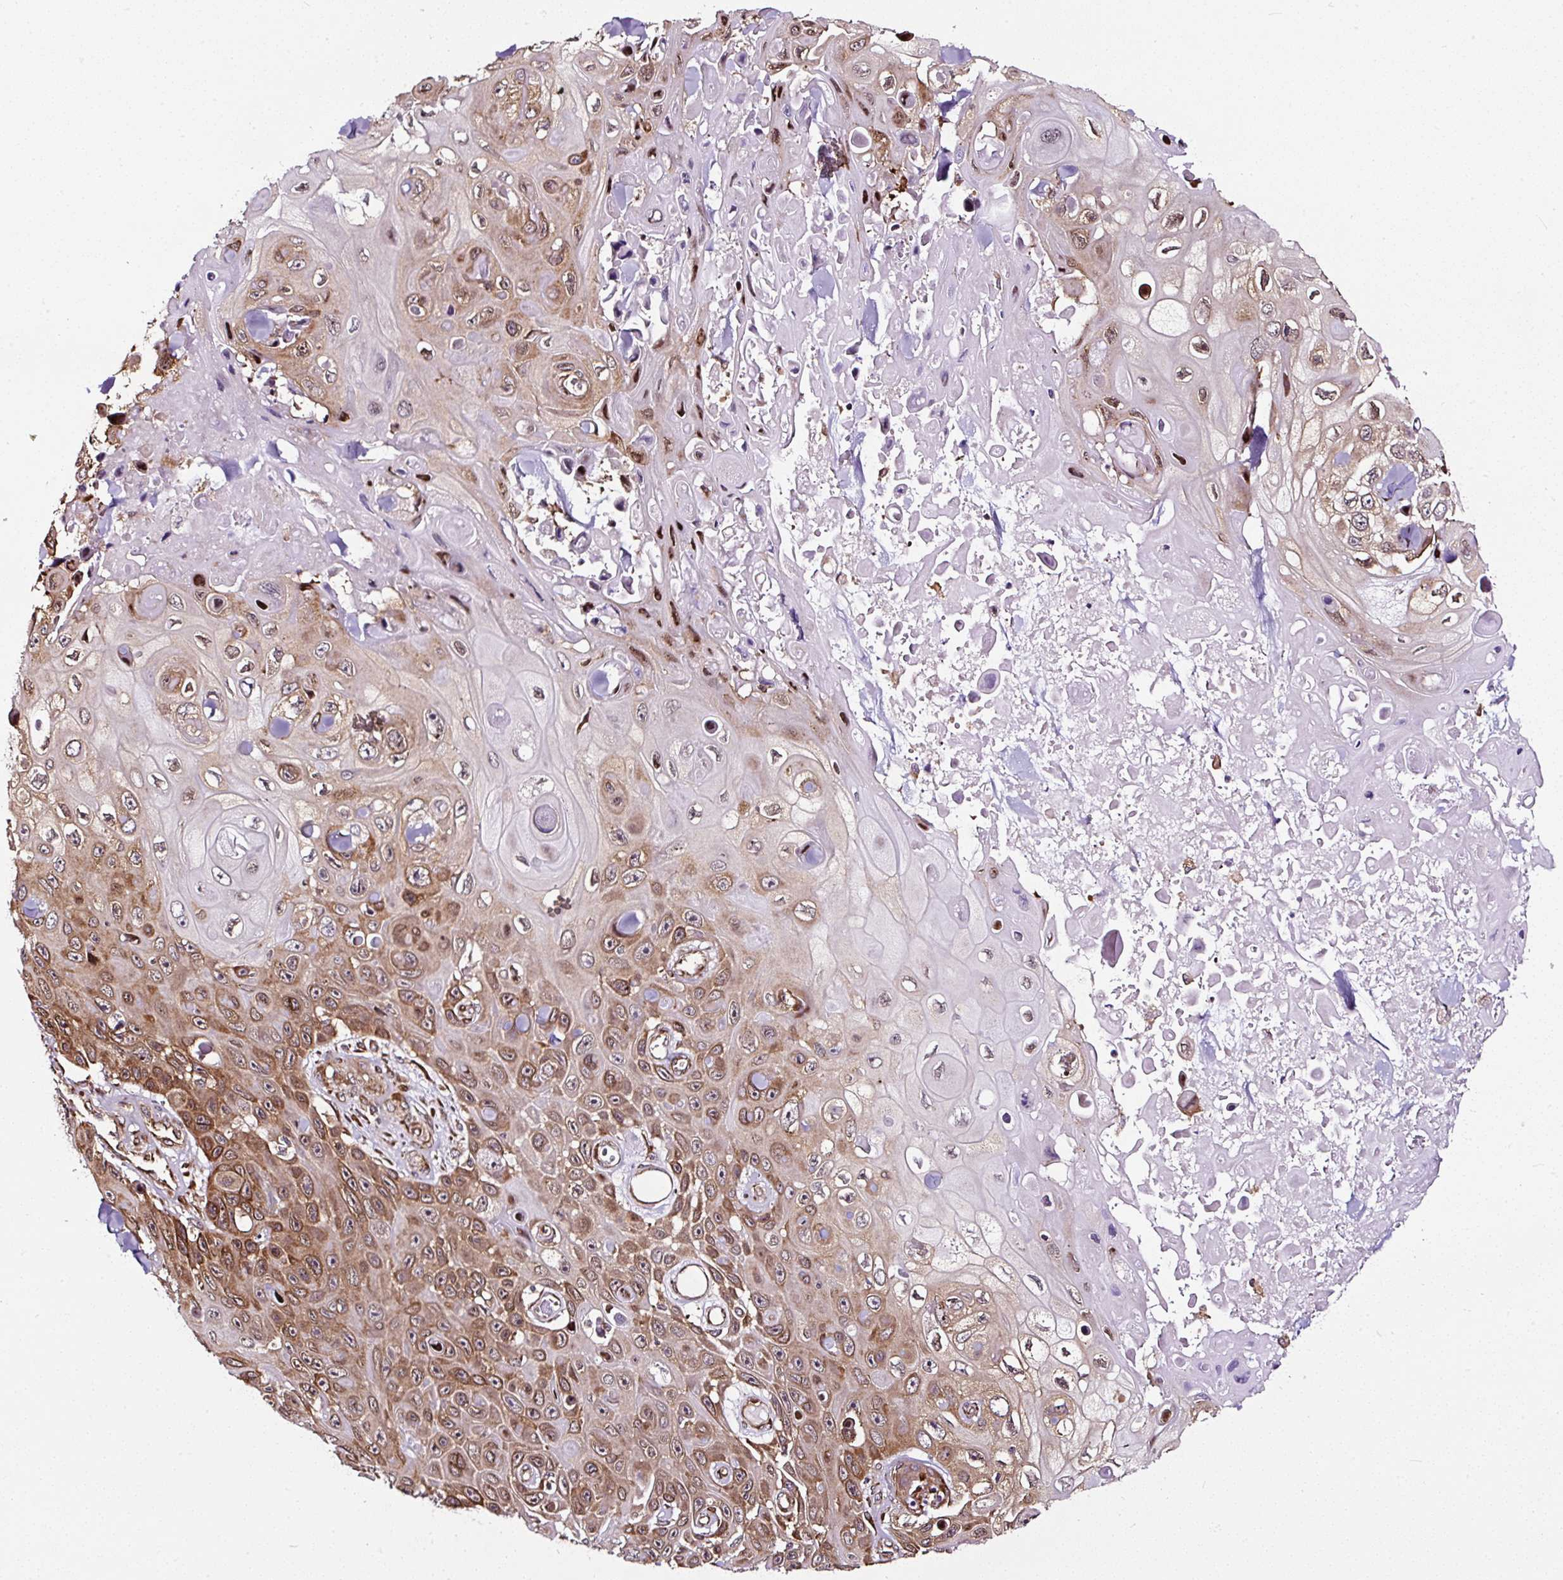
{"staining": {"intensity": "moderate", "quantity": ">75%", "location": "cytoplasmic/membranous"}, "tissue": "skin cancer", "cell_type": "Tumor cells", "image_type": "cancer", "snomed": [{"axis": "morphology", "description": "Squamous cell carcinoma, NOS"}, {"axis": "topography", "description": "Skin"}], "caption": "Moderate cytoplasmic/membranous protein positivity is seen in approximately >75% of tumor cells in skin squamous cell carcinoma.", "gene": "KDM4E", "patient": {"sex": "male", "age": 82}}